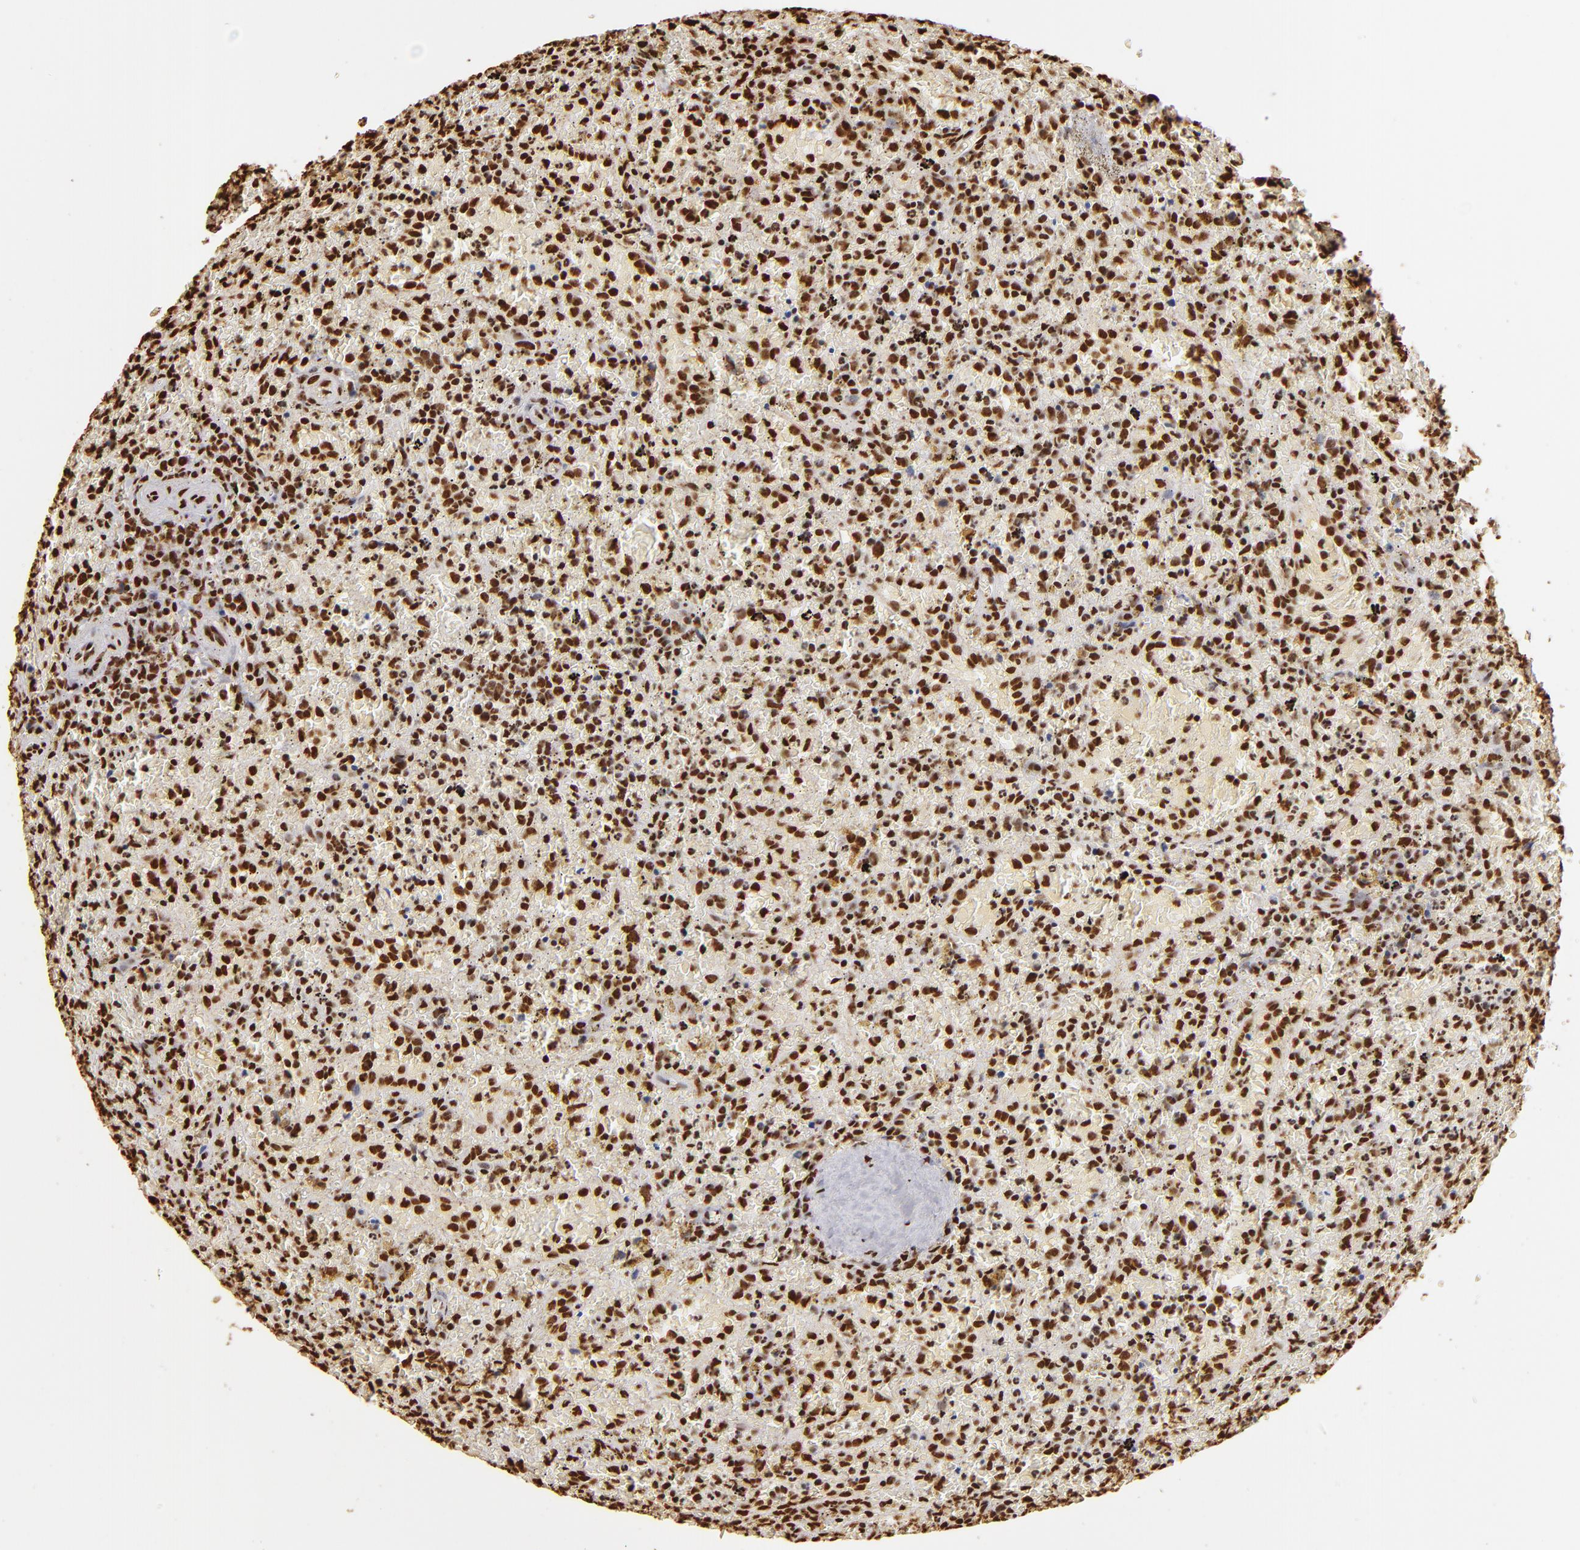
{"staining": {"intensity": "strong", "quantity": ">75%", "location": "nuclear"}, "tissue": "lymphoma", "cell_type": "Tumor cells", "image_type": "cancer", "snomed": [{"axis": "morphology", "description": "Malignant lymphoma, non-Hodgkin's type, High grade"}, {"axis": "topography", "description": "Spleen"}, {"axis": "topography", "description": "Lymph node"}], "caption": "Lymphoma stained for a protein (brown) exhibits strong nuclear positive staining in about >75% of tumor cells.", "gene": "ILF3", "patient": {"sex": "female", "age": 70}}